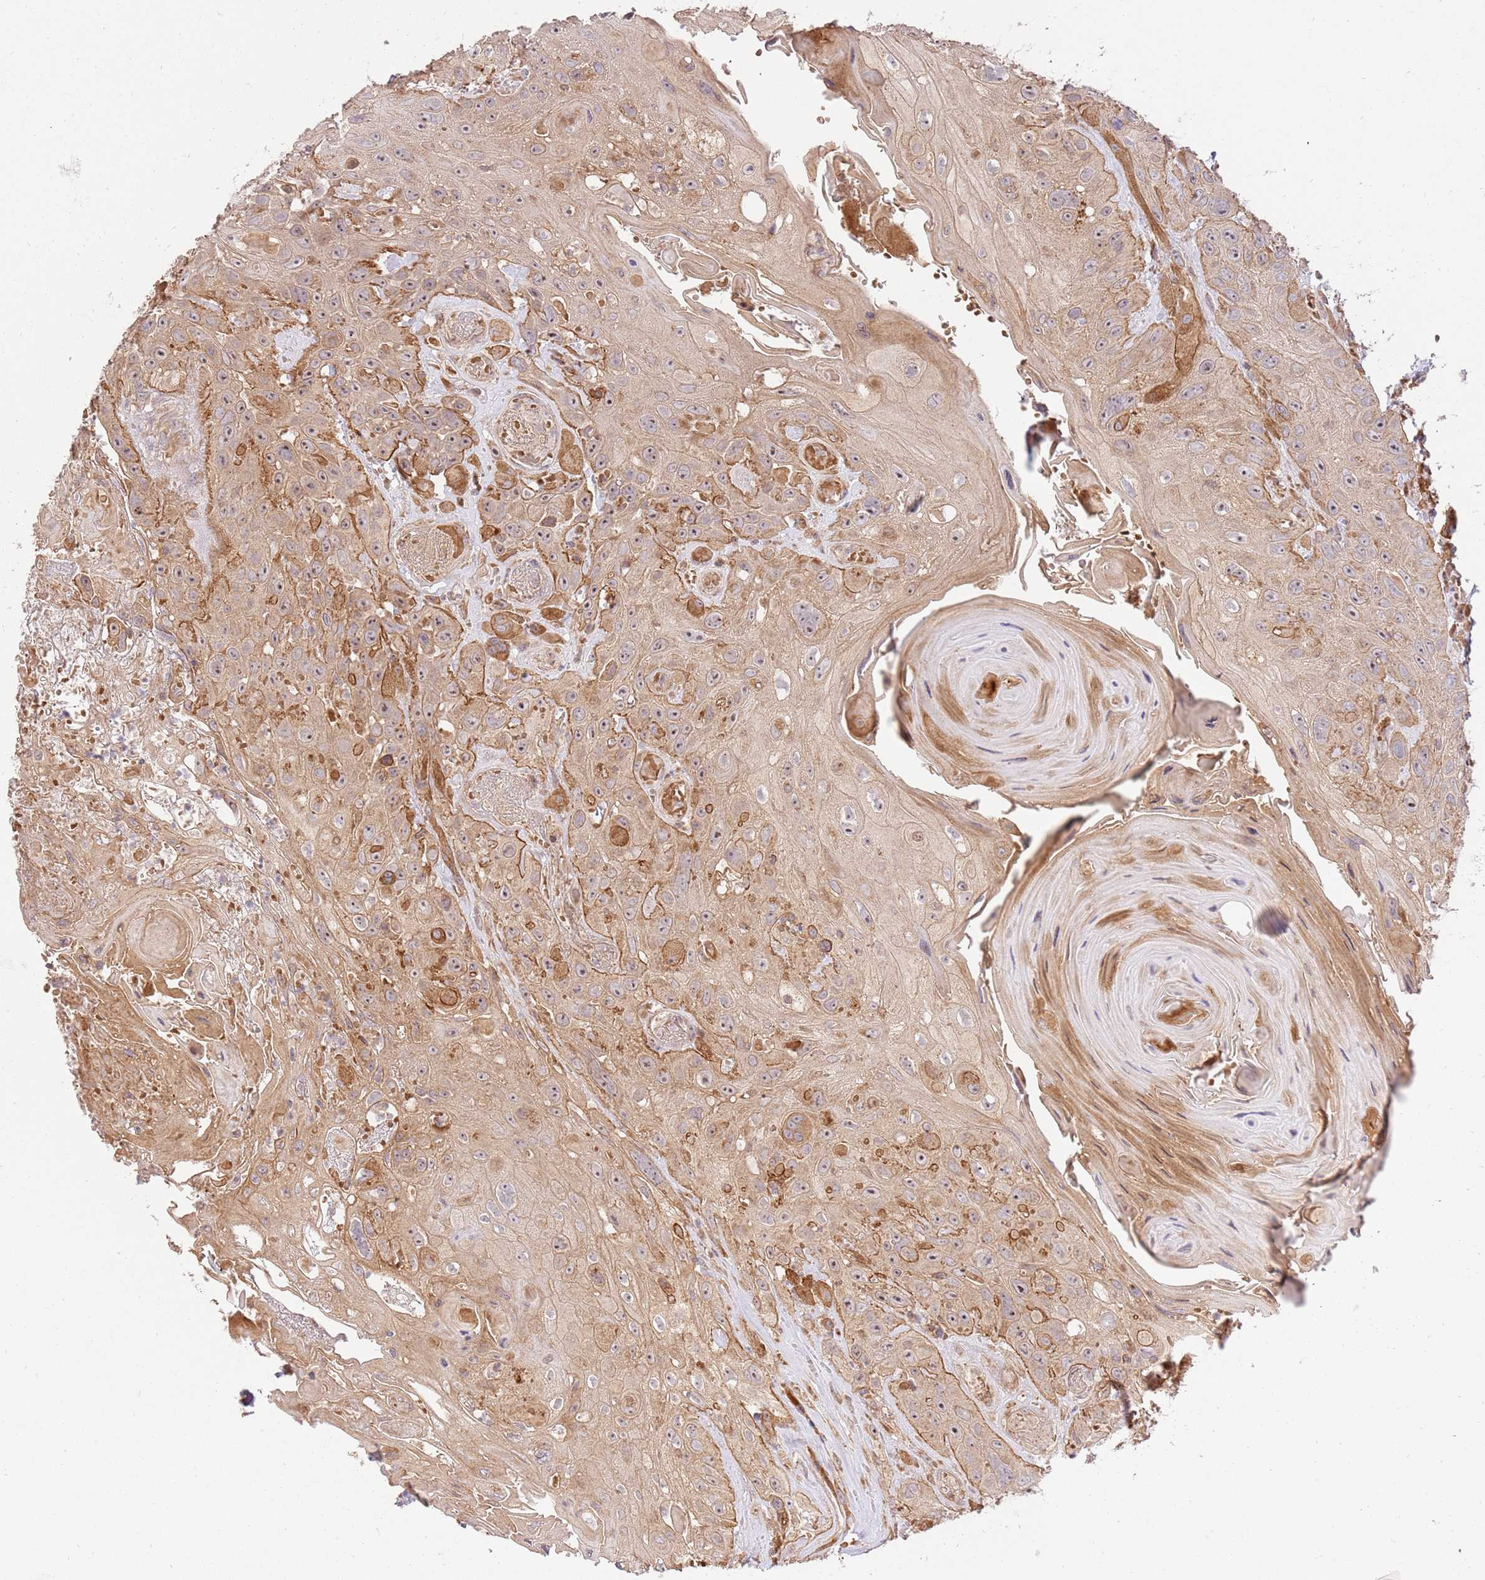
{"staining": {"intensity": "moderate", "quantity": ">75%", "location": "cytoplasmic/membranous,nuclear"}, "tissue": "head and neck cancer", "cell_type": "Tumor cells", "image_type": "cancer", "snomed": [{"axis": "morphology", "description": "Squamous cell carcinoma, NOS"}, {"axis": "topography", "description": "Head-Neck"}], "caption": "Immunohistochemistry (IHC) photomicrograph of neoplastic tissue: squamous cell carcinoma (head and neck) stained using immunohistochemistry (IHC) reveals medium levels of moderate protein expression localized specifically in the cytoplasmic/membranous and nuclear of tumor cells, appearing as a cytoplasmic/membranous and nuclear brown color.", "gene": "SPATA2L", "patient": {"sex": "female", "age": 59}}